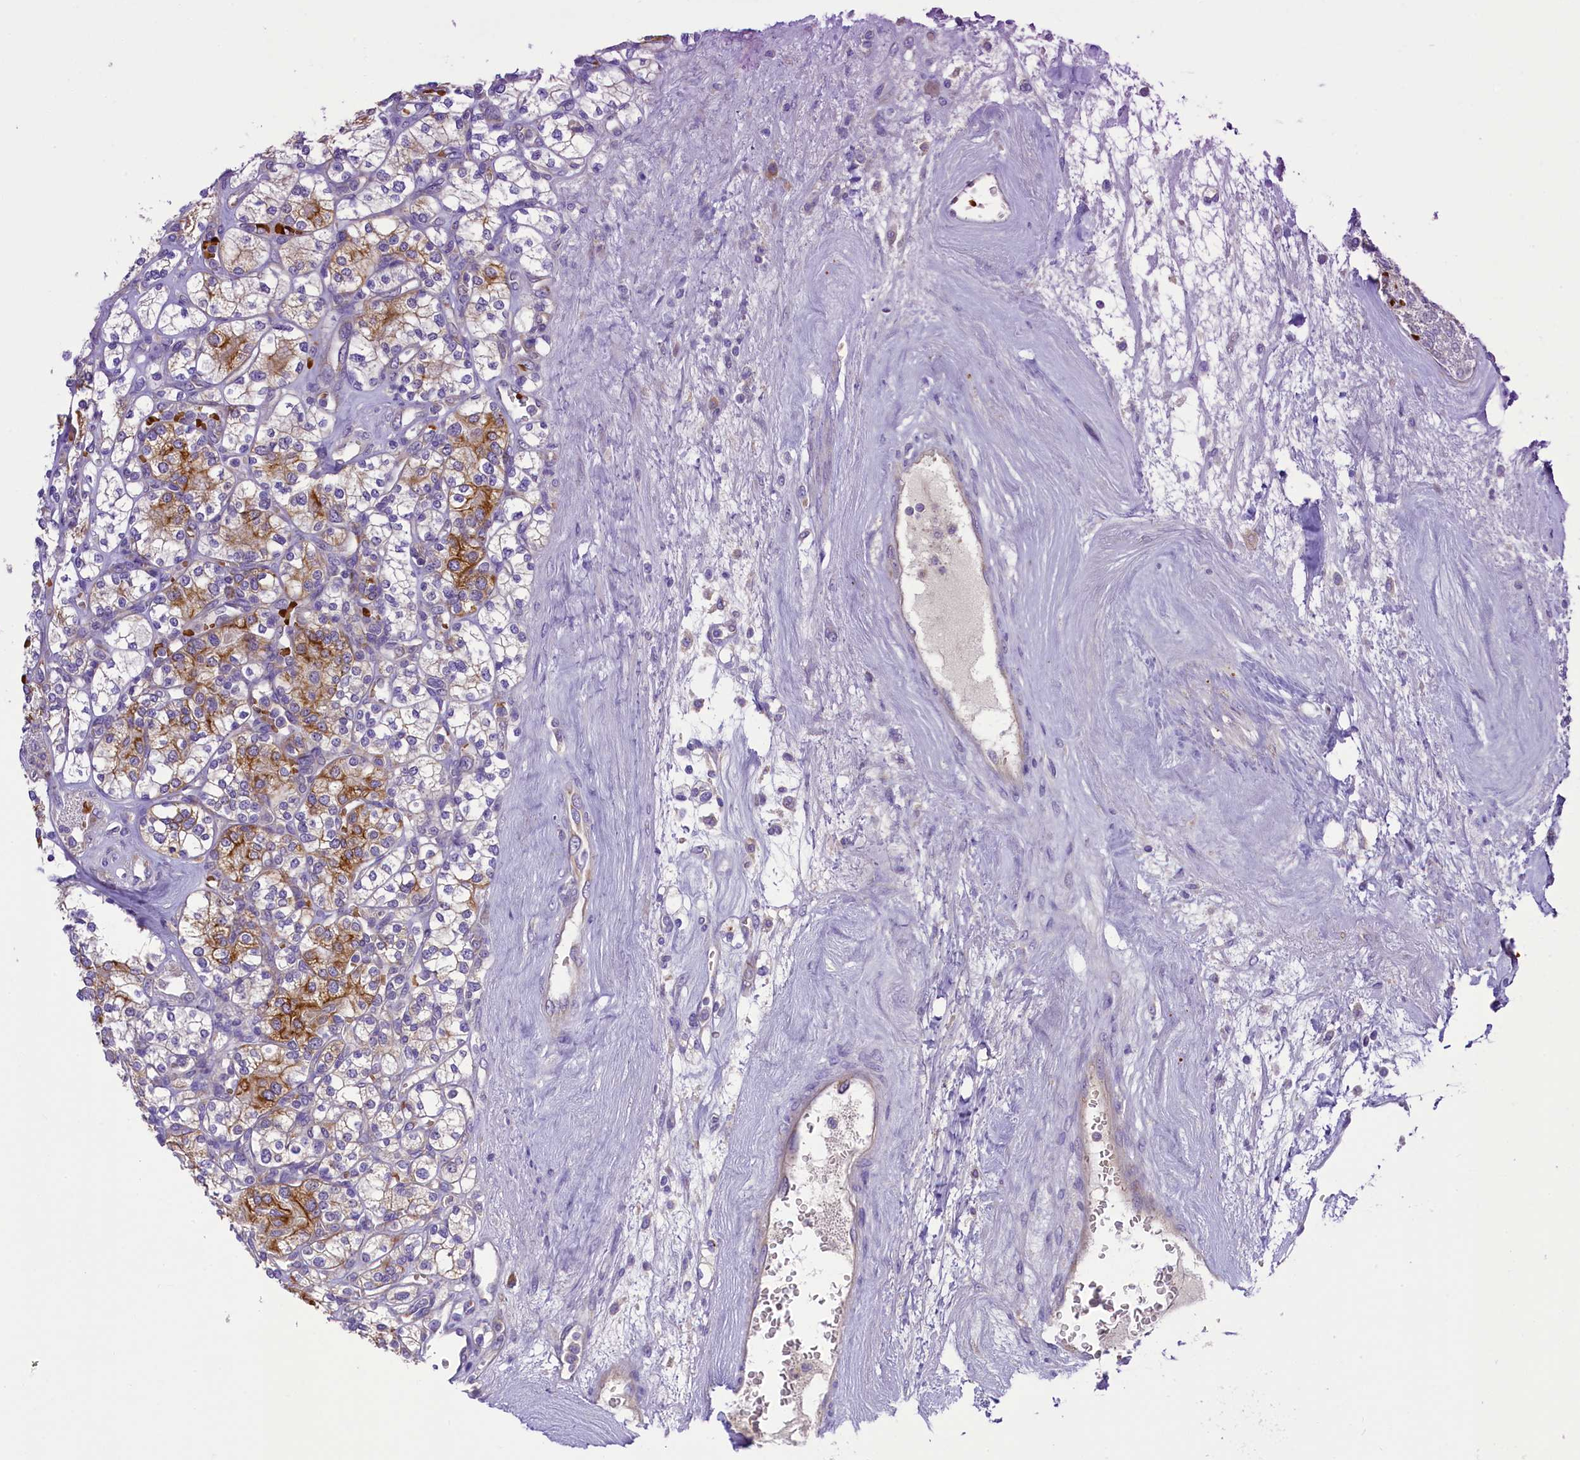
{"staining": {"intensity": "moderate", "quantity": "<25%", "location": "cytoplasmic/membranous"}, "tissue": "renal cancer", "cell_type": "Tumor cells", "image_type": "cancer", "snomed": [{"axis": "morphology", "description": "Adenocarcinoma, NOS"}, {"axis": "topography", "description": "Kidney"}], "caption": "A micrograph of human adenocarcinoma (renal) stained for a protein demonstrates moderate cytoplasmic/membranous brown staining in tumor cells.", "gene": "LARP4", "patient": {"sex": "male", "age": 77}}